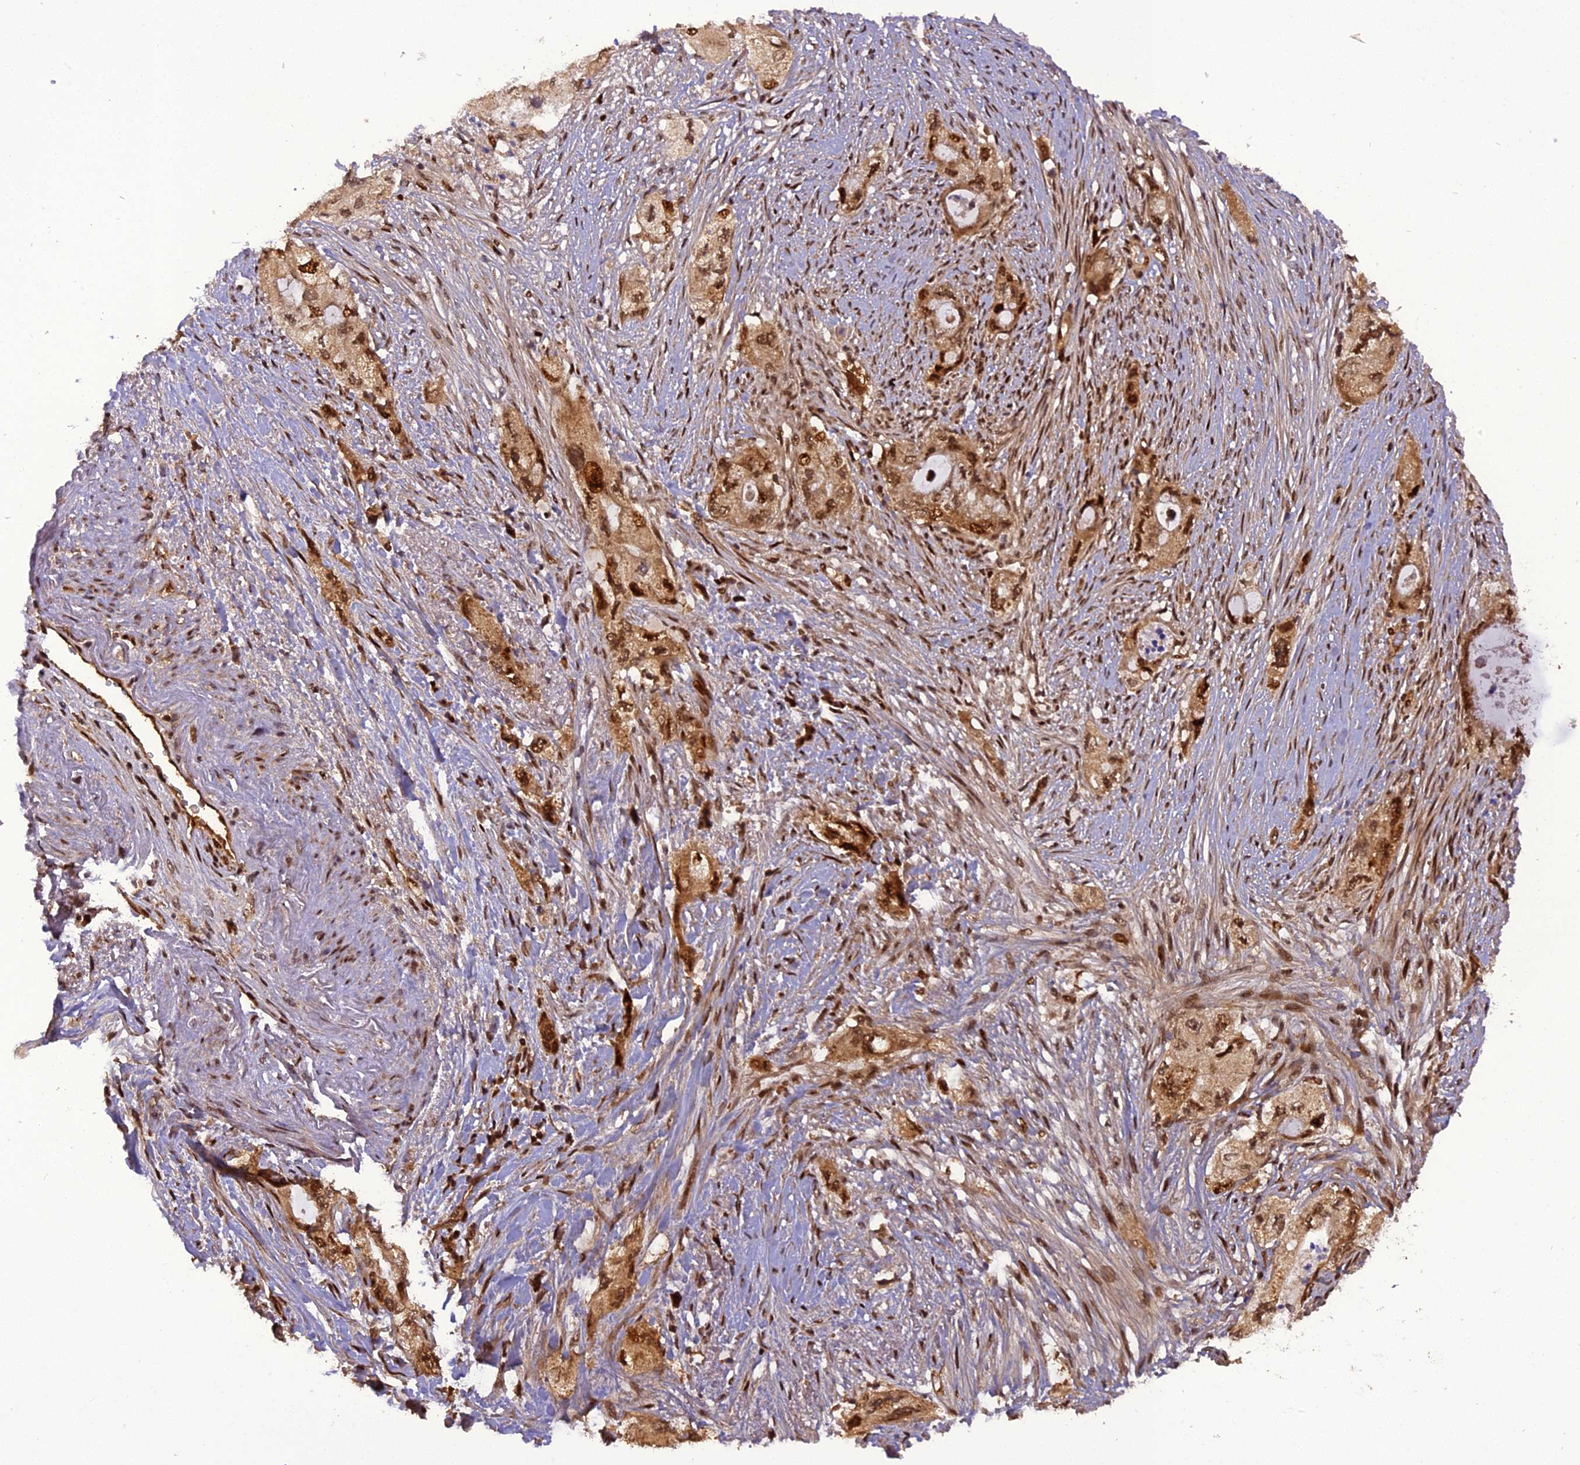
{"staining": {"intensity": "moderate", "quantity": ">75%", "location": "cytoplasmic/membranous,nuclear"}, "tissue": "pancreatic cancer", "cell_type": "Tumor cells", "image_type": "cancer", "snomed": [{"axis": "morphology", "description": "Adenocarcinoma, NOS"}, {"axis": "topography", "description": "Pancreas"}], "caption": "Protein staining exhibits moderate cytoplasmic/membranous and nuclear staining in about >75% of tumor cells in pancreatic cancer (adenocarcinoma). (Brightfield microscopy of DAB IHC at high magnification).", "gene": "MICALL1", "patient": {"sex": "female", "age": 73}}